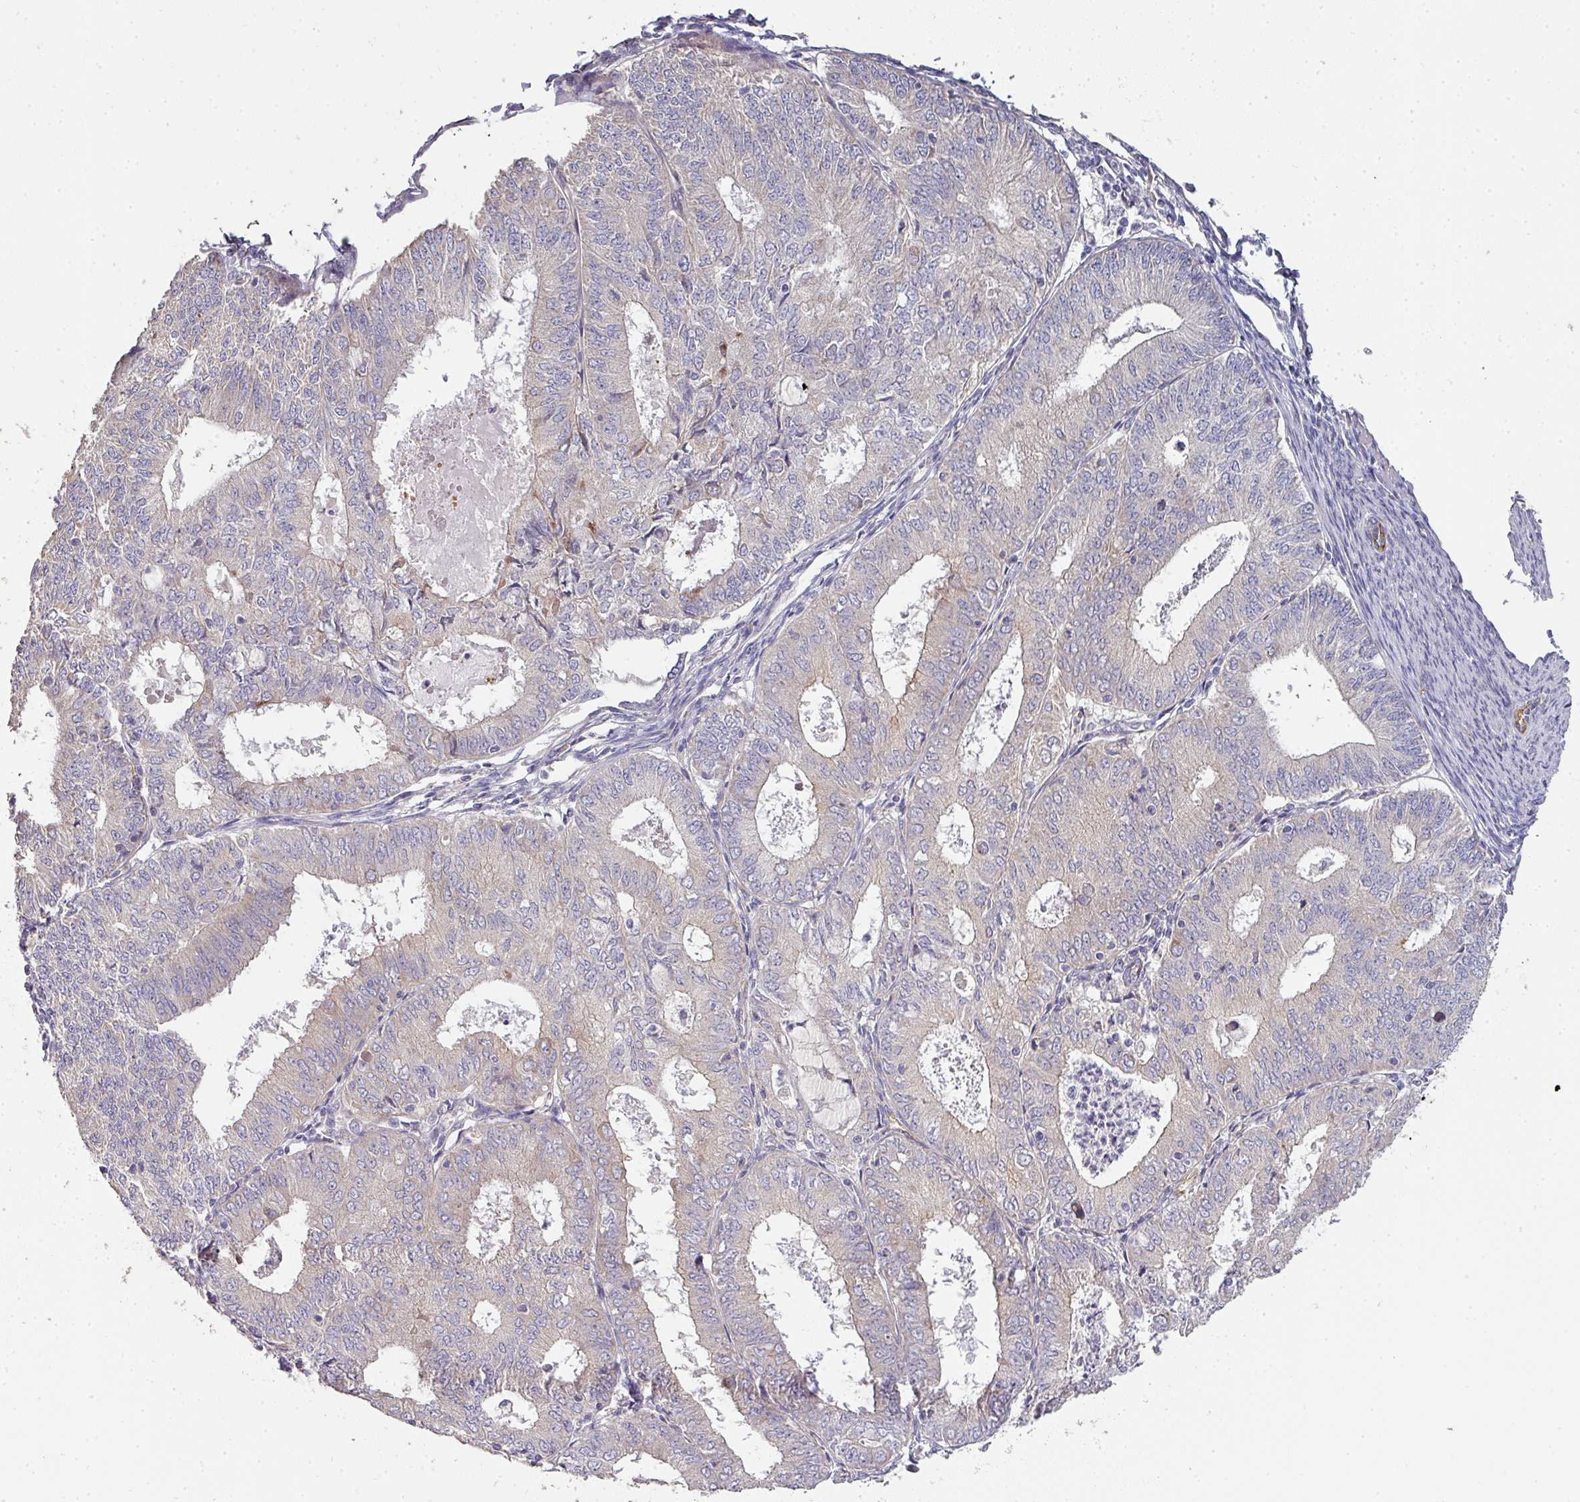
{"staining": {"intensity": "negative", "quantity": "none", "location": "none"}, "tissue": "endometrial cancer", "cell_type": "Tumor cells", "image_type": "cancer", "snomed": [{"axis": "morphology", "description": "Adenocarcinoma, NOS"}, {"axis": "topography", "description": "Endometrium"}], "caption": "An immunohistochemistry histopathology image of adenocarcinoma (endometrial) is shown. There is no staining in tumor cells of adenocarcinoma (endometrial).", "gene": "PCDH1", "patient": {"sex": "female", "age": 57}}